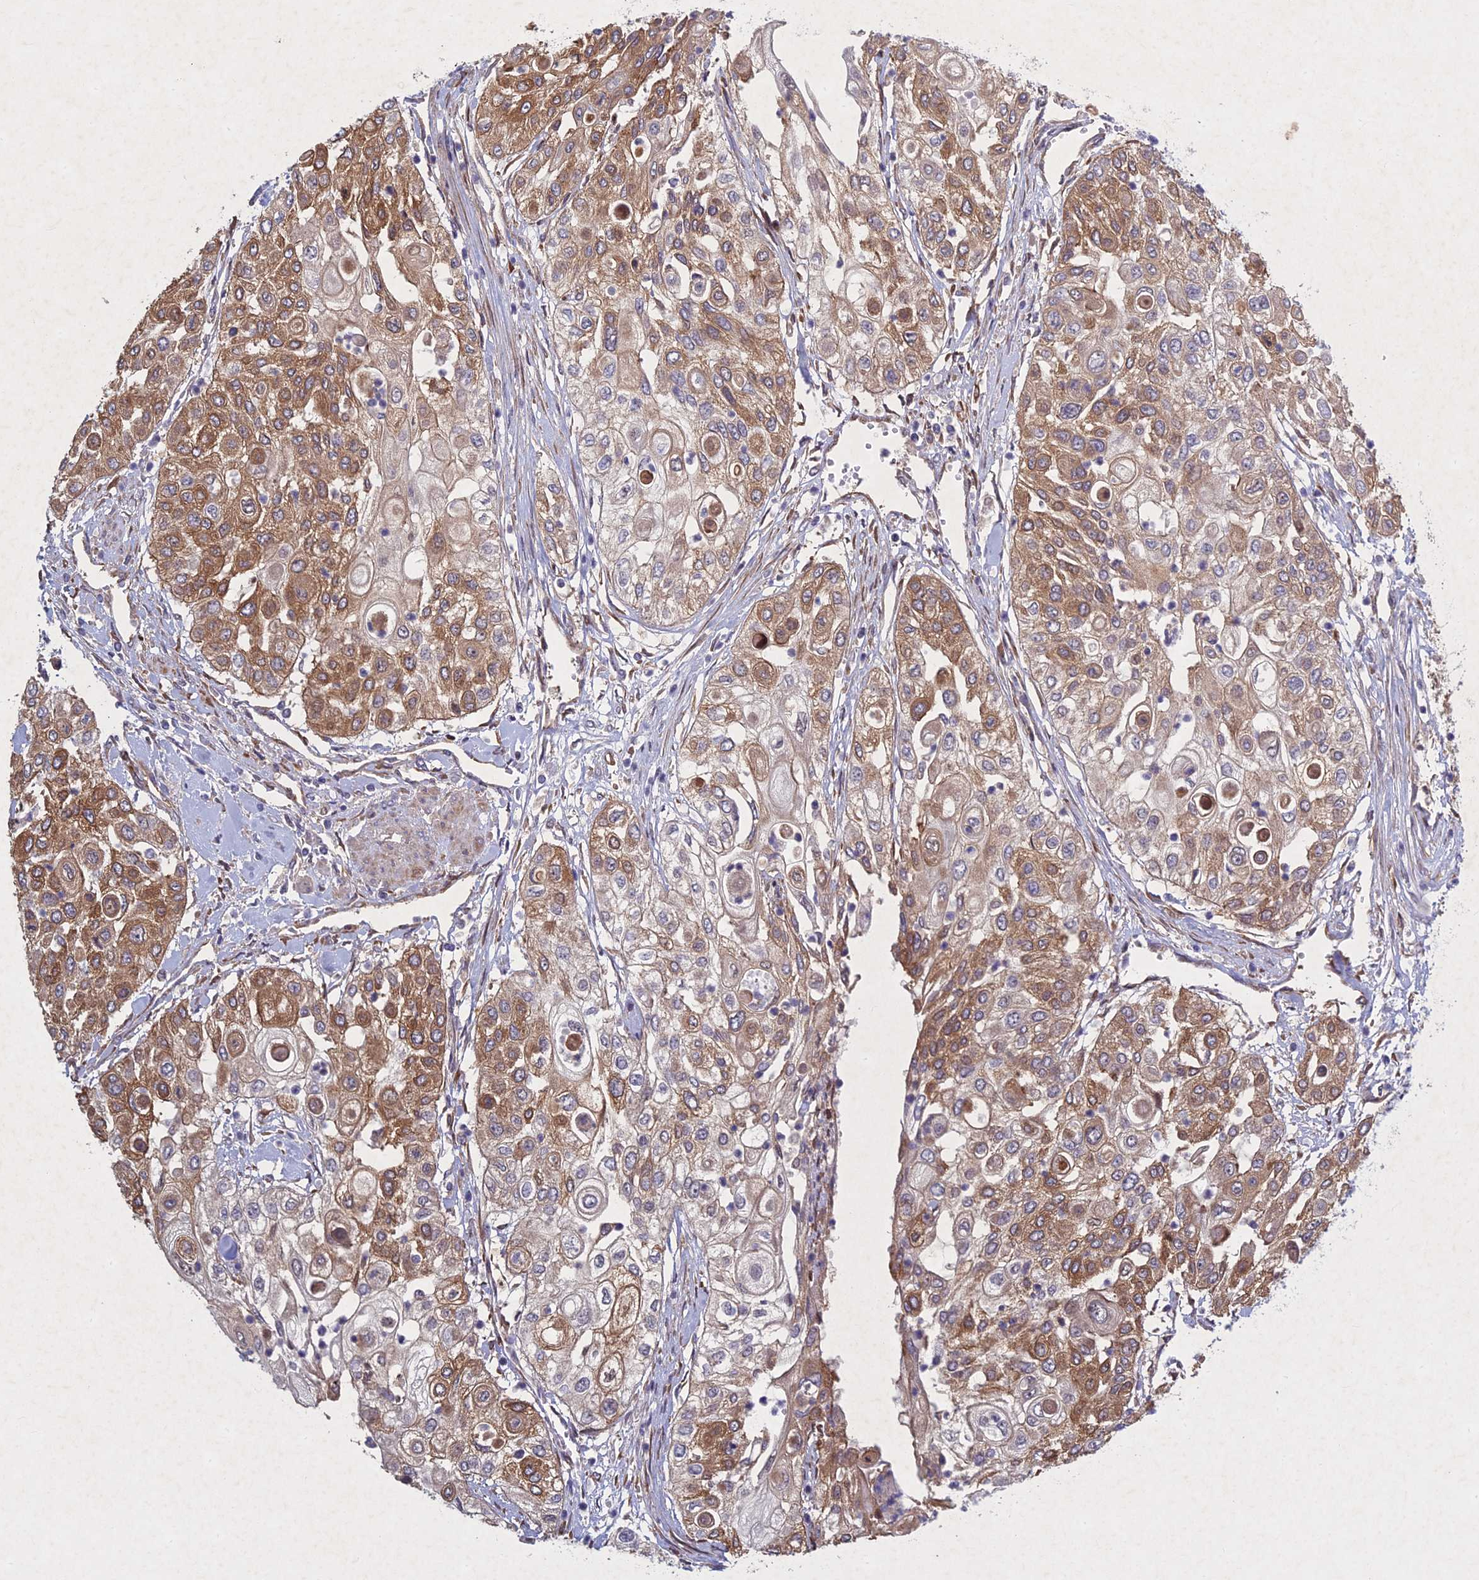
{"staining": {"intensity": "moderate", "quantity": ">75%", "location": "cytoplasmic/membranous"}, "tissue": "urothelial cancer", "cell_type": "Tumor cells", "image_type": "cancer", "snomed": [{"axis": "morphology", "description": "Urothelial carcinoma, High grade"}, {"axis": "topography", "description": "Urinary bladder"}], "caption": "A brown stain highlights moderate cytoplasmic/membranous positivity of a protein in urothelial cancer tumor cells.", "gene": "PTHLH", "patient": {"sex": "female", "age": 79}}